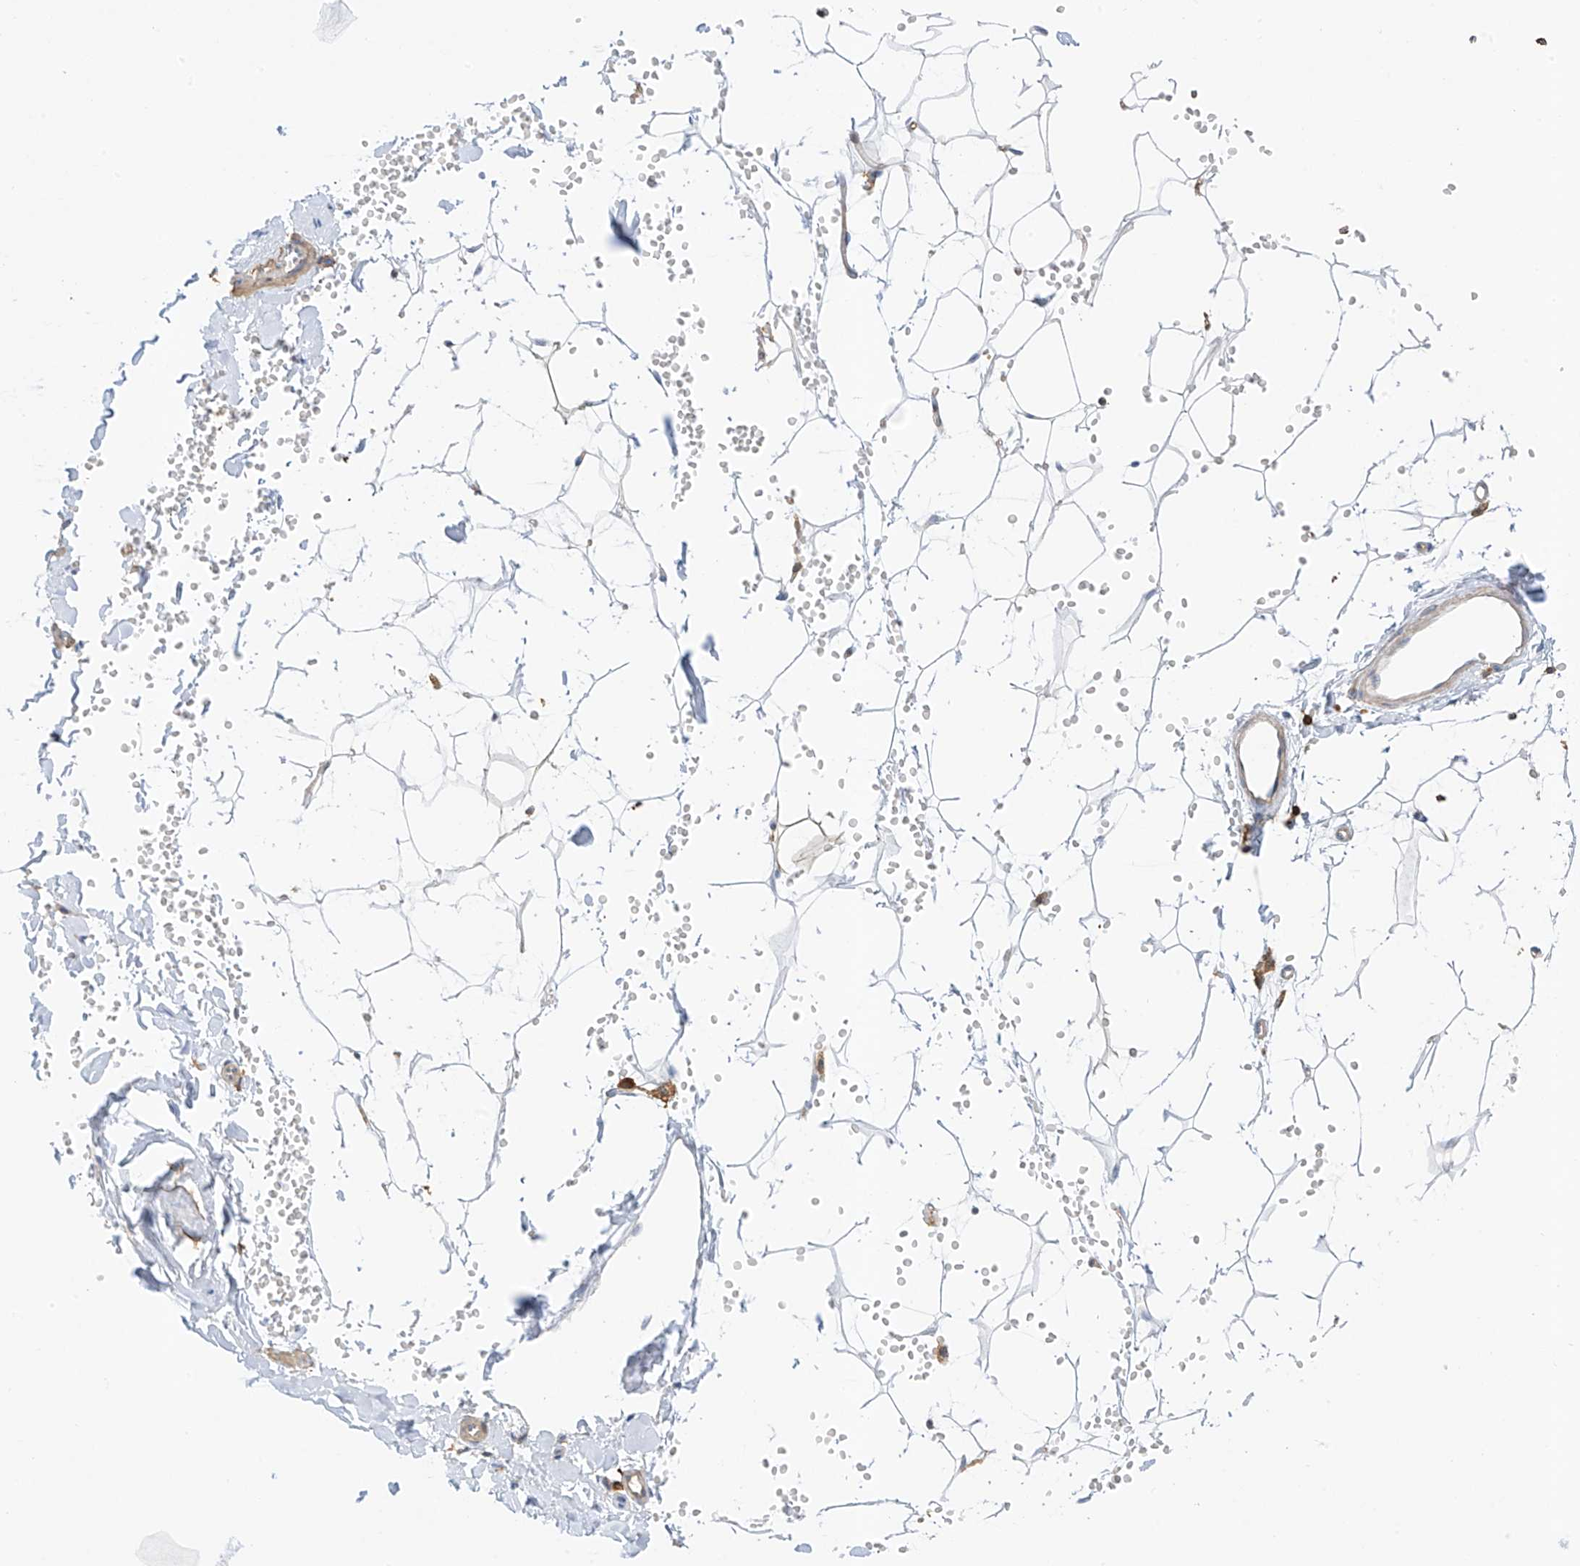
{"staining": {"intensity": "negative", "quantity": "none", "location": "none"}, "tissue": "adipose tissue", "cell_type": "Adipocytes", "image_type": "normal", "snomed": [{"axis": "morphology", "description": "Normal tissue, NOS"}, {"axis": "topography", "description": "Breast"}], "caption": "Normal adipose tissue was stained to show a protein in brown. There is no significant expression in adipocytes.", "gene": "ARHGAP25", "patient": {"sex": "female", "age": 23}}